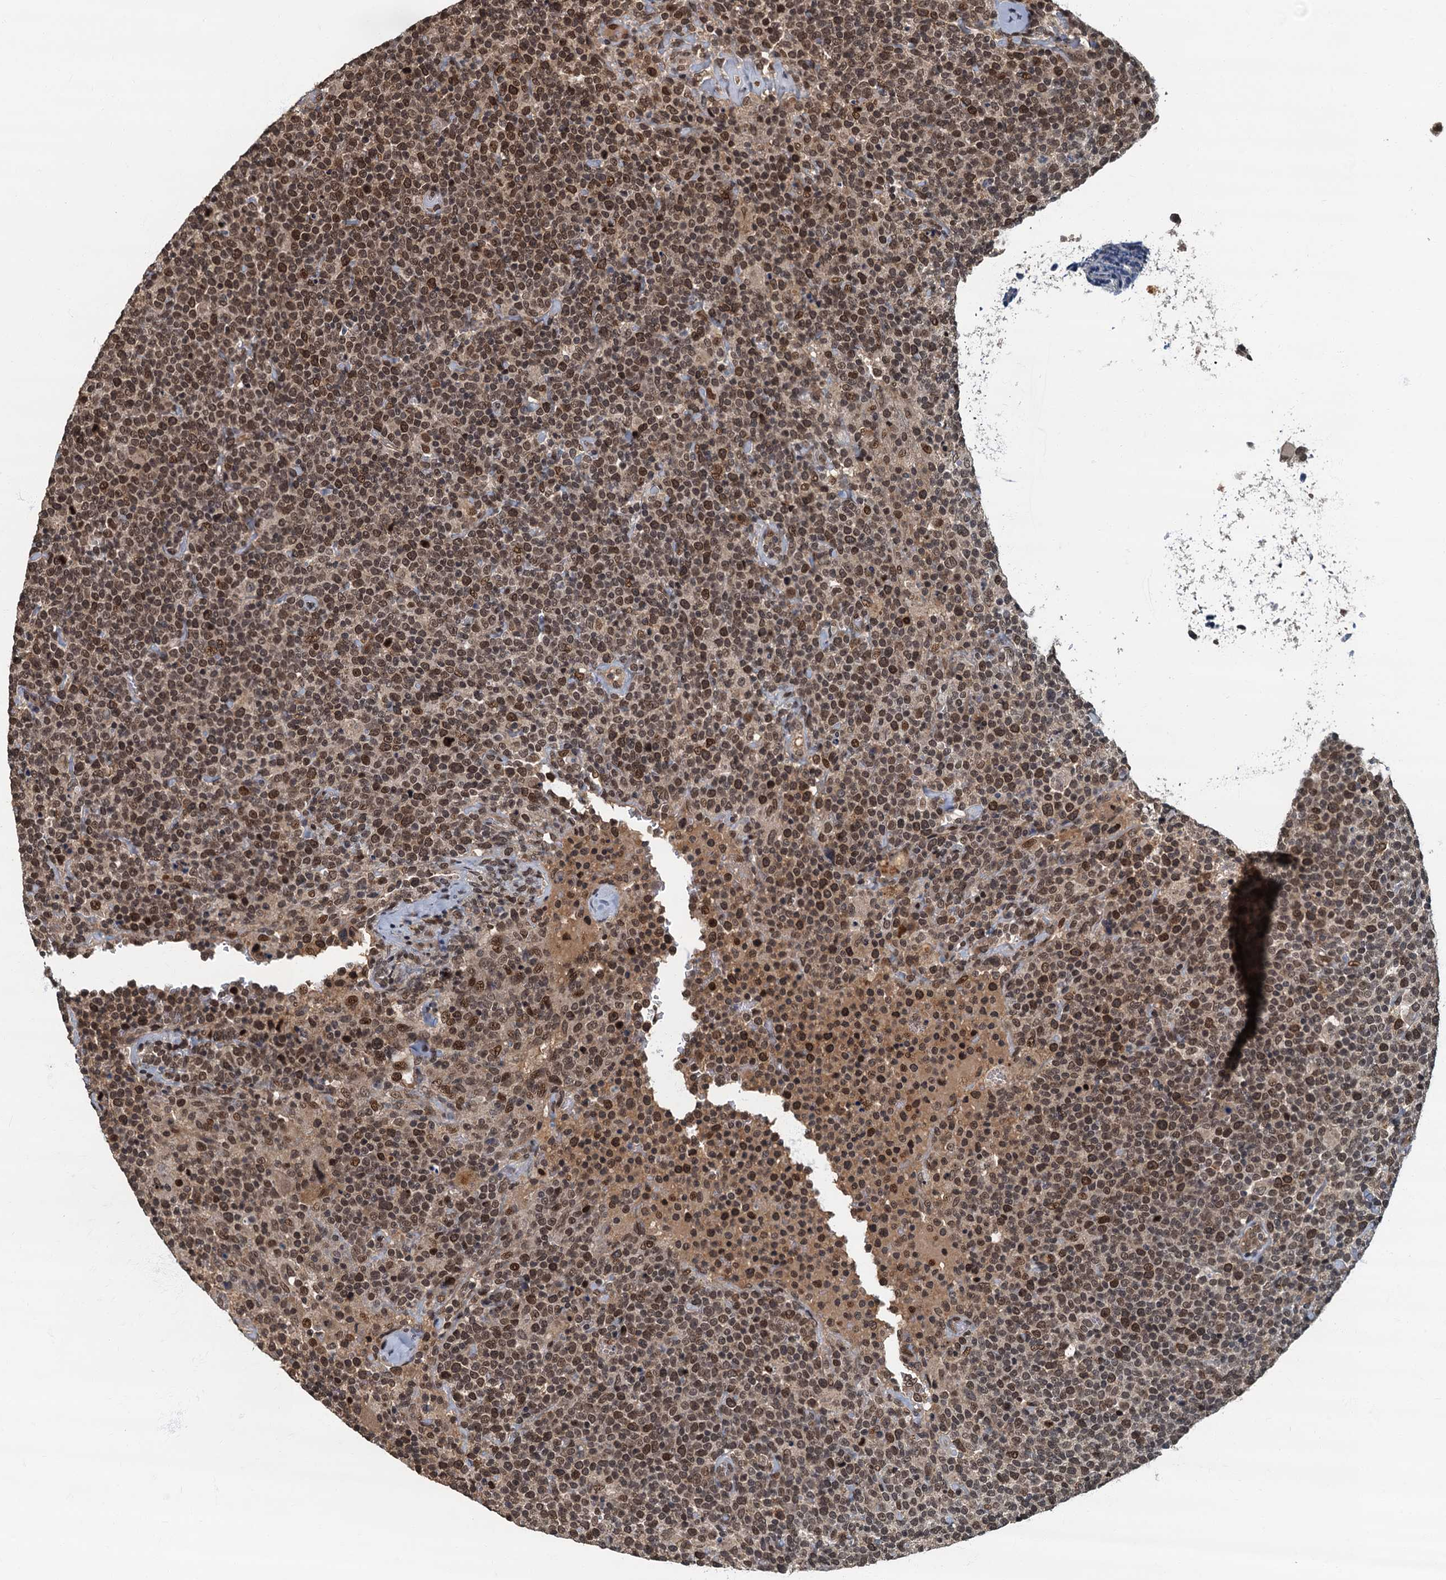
{"staining": {"intensity": "moderate", "quantity": ">75%", "location": "nuclear"}, "tissue": "lymphoma", "cell_type": "Tumor cells", "image_type": "cancer", "snomed": [{"axis": "morphology", "description": "Malignant lymphoma, non-Hodgkin's type, High grade"}, {"axis": "topography", "description": "Lymph node"}], "caption": "The immunohistochemical stain shows moderate nuclear staining in tumor cells of lymphoma tissue.", "gene": "CKAP2L", "patient": {"sex": "male", "age": 61}}